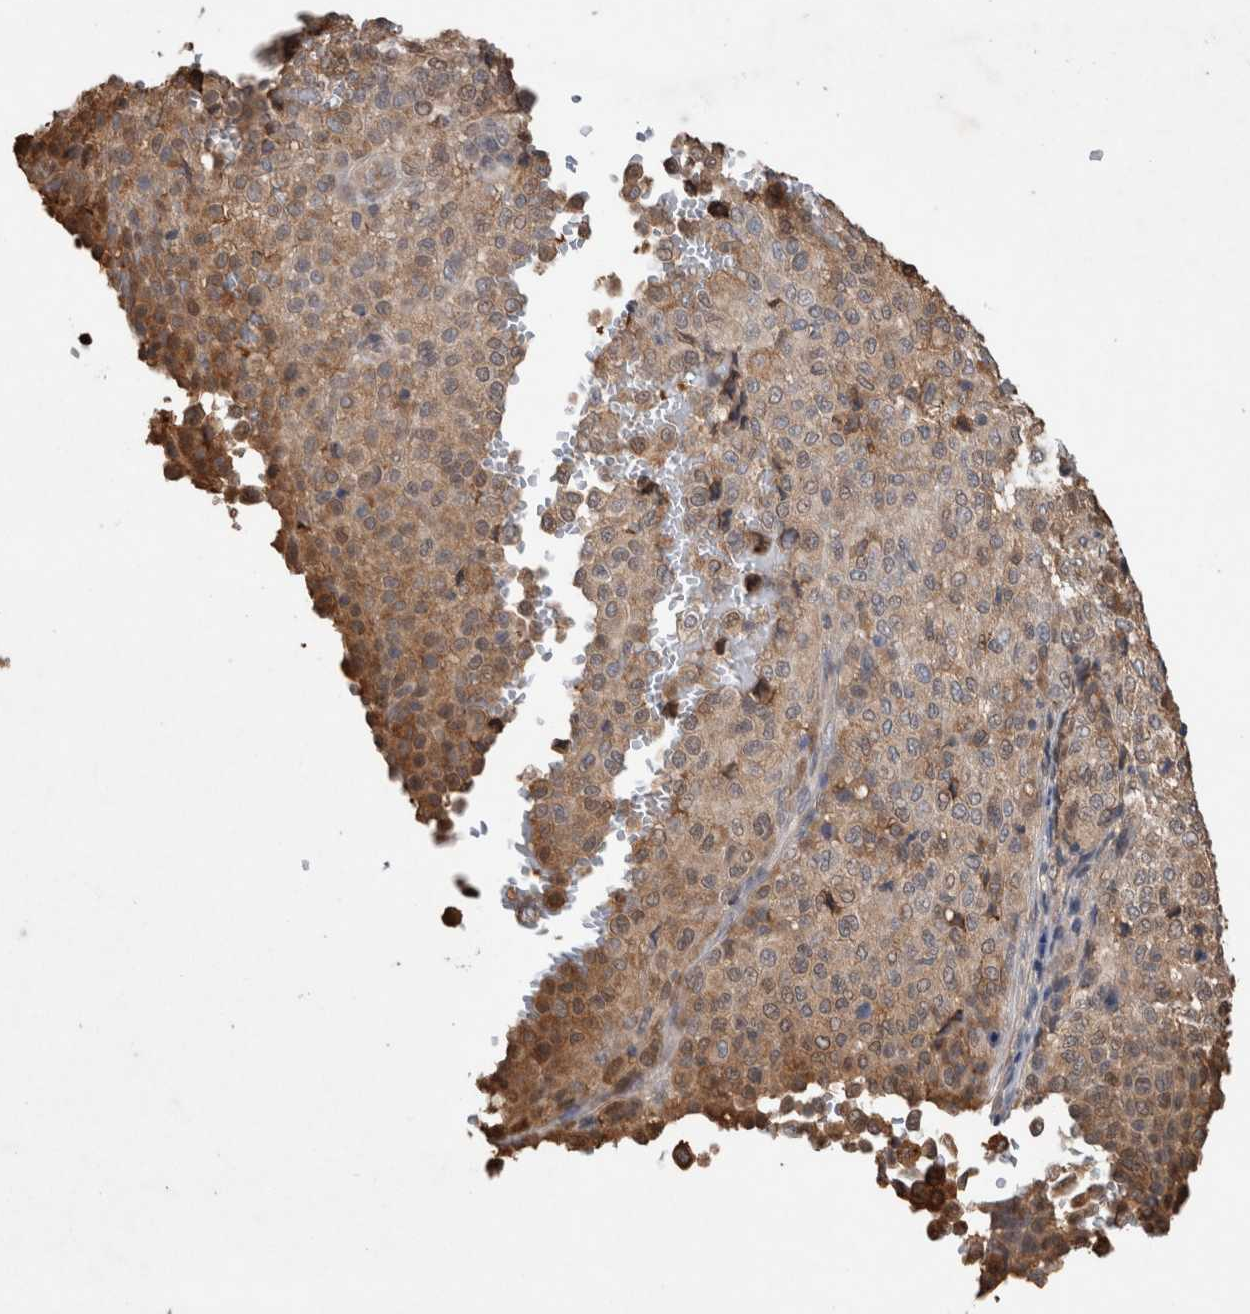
{"staining": {"intensity": "moderate", "quantity": "25%-75%", "location": "cytoplasmic/membranous"}, "tissue": "melanoma", "cell_type": "Tumor cells", "image_type": "cancer", "snomed": [{"axis": "morphology", "description": "Malignant melanoma, Metastatic site"}, {"axis": "topography", "description": "Pancreas"}], "caption": "Immunohistochemistry of human malignant melanoma (metastatic site) exhibits medium levels of moderate cytoplasmic/membranous staining in approximately 25%-75% of tumor cells. (Brightfield microscopy of DAB IHC at high magnification).", "gene": "TRIM5", "patient": {"sex": "female", "age": 30}}